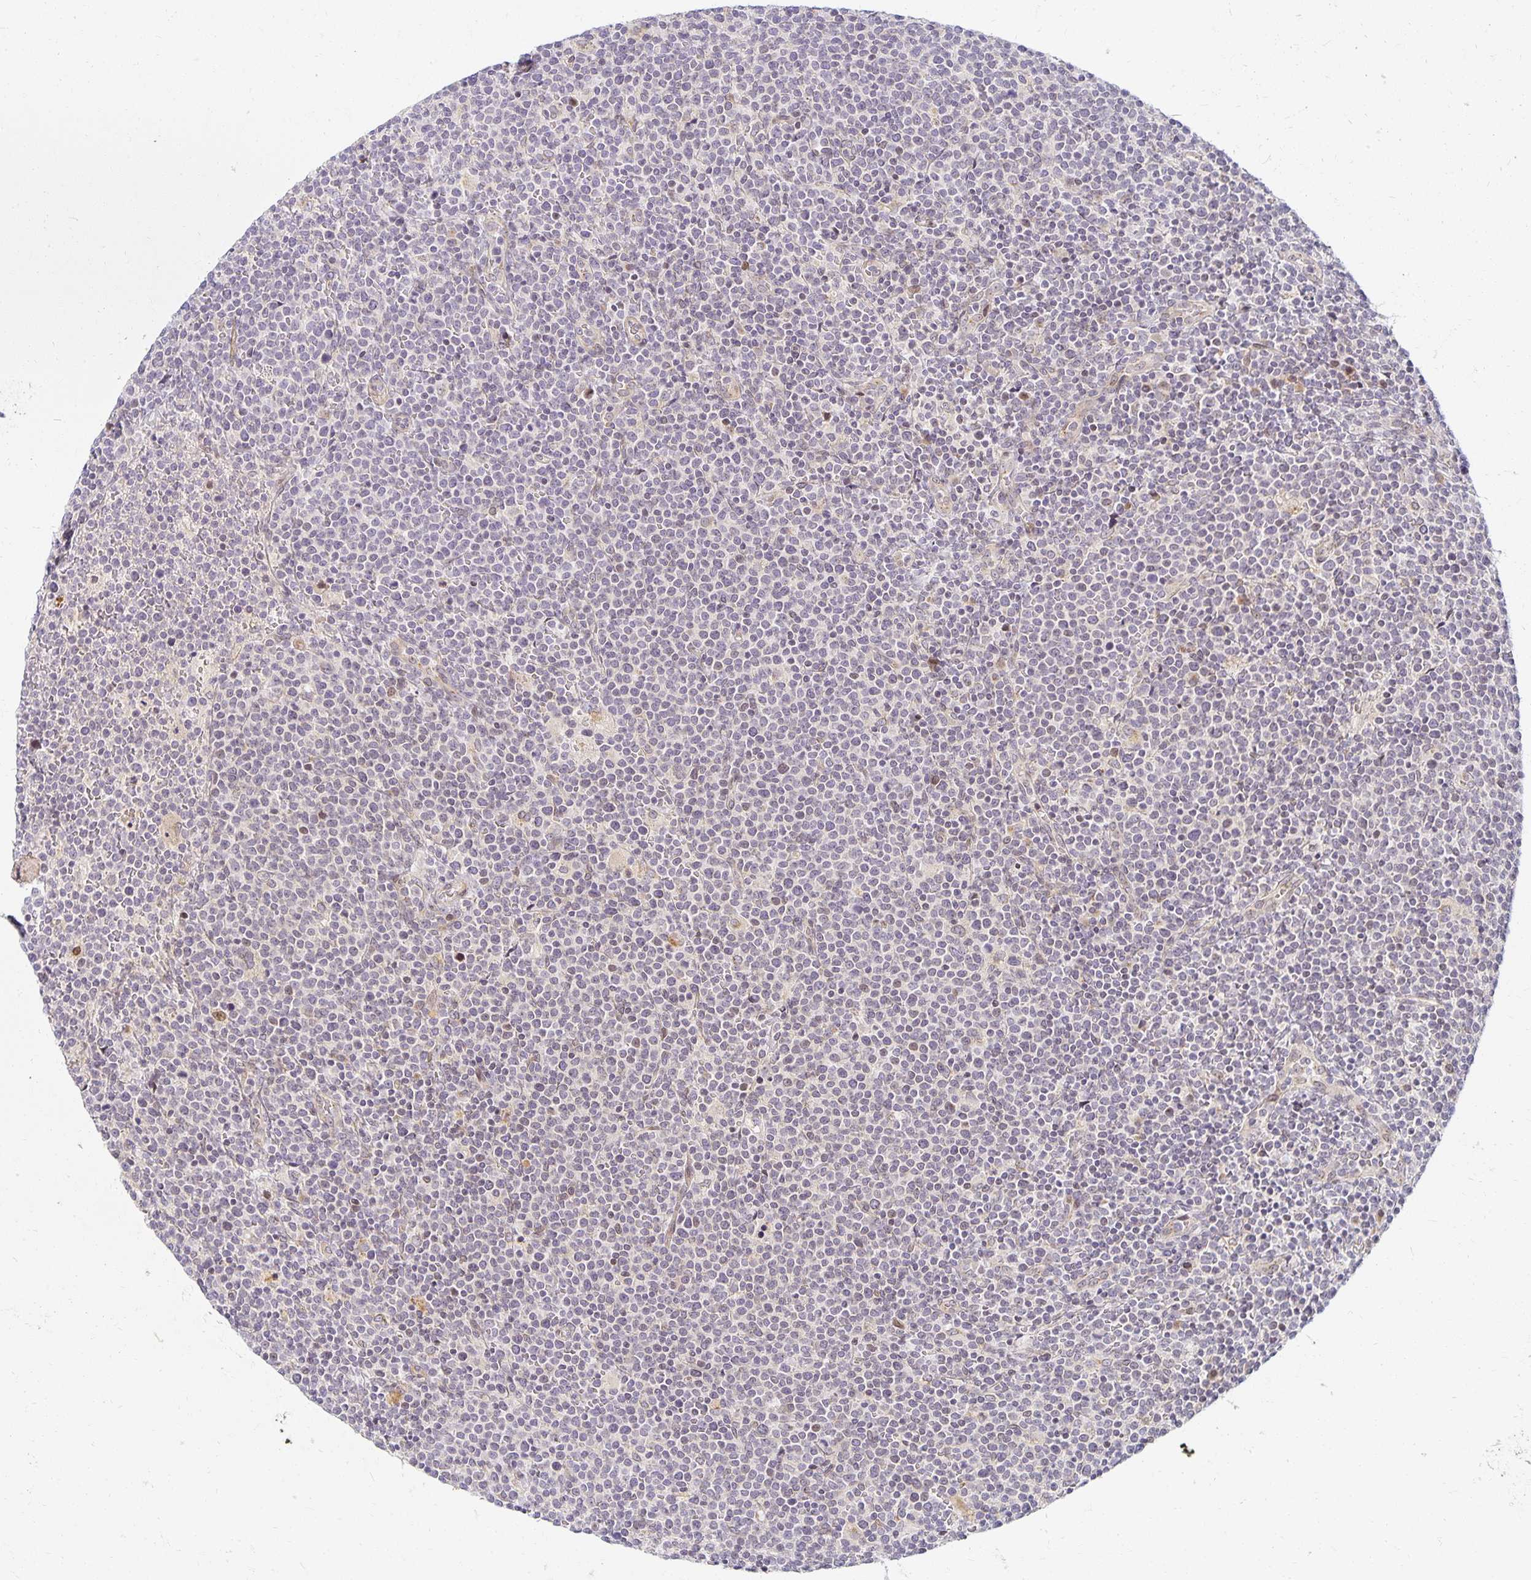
{"staining": {"intensity": "weak", "quantity": "<25%", "location": "nuclear"}, "tissue": "lymphoma", "cell_type": "Tumor cells", "image_type": "cancer", "snomed": [{"axis": "morphology", "description": "Malignant lymphoma, non-Hodgkin's type, High grade"}, {"axis": "topography", "description": "Lymph node"}], "caption": "Tumor cells are negative for protein expression in human high-grade malignant lymphoma, non-Hodgkin's type. (DAB immunohistochemistry (IHC), high magnification).", "gene": "EHF", "patient": {"sex": "male", "age": 61}}